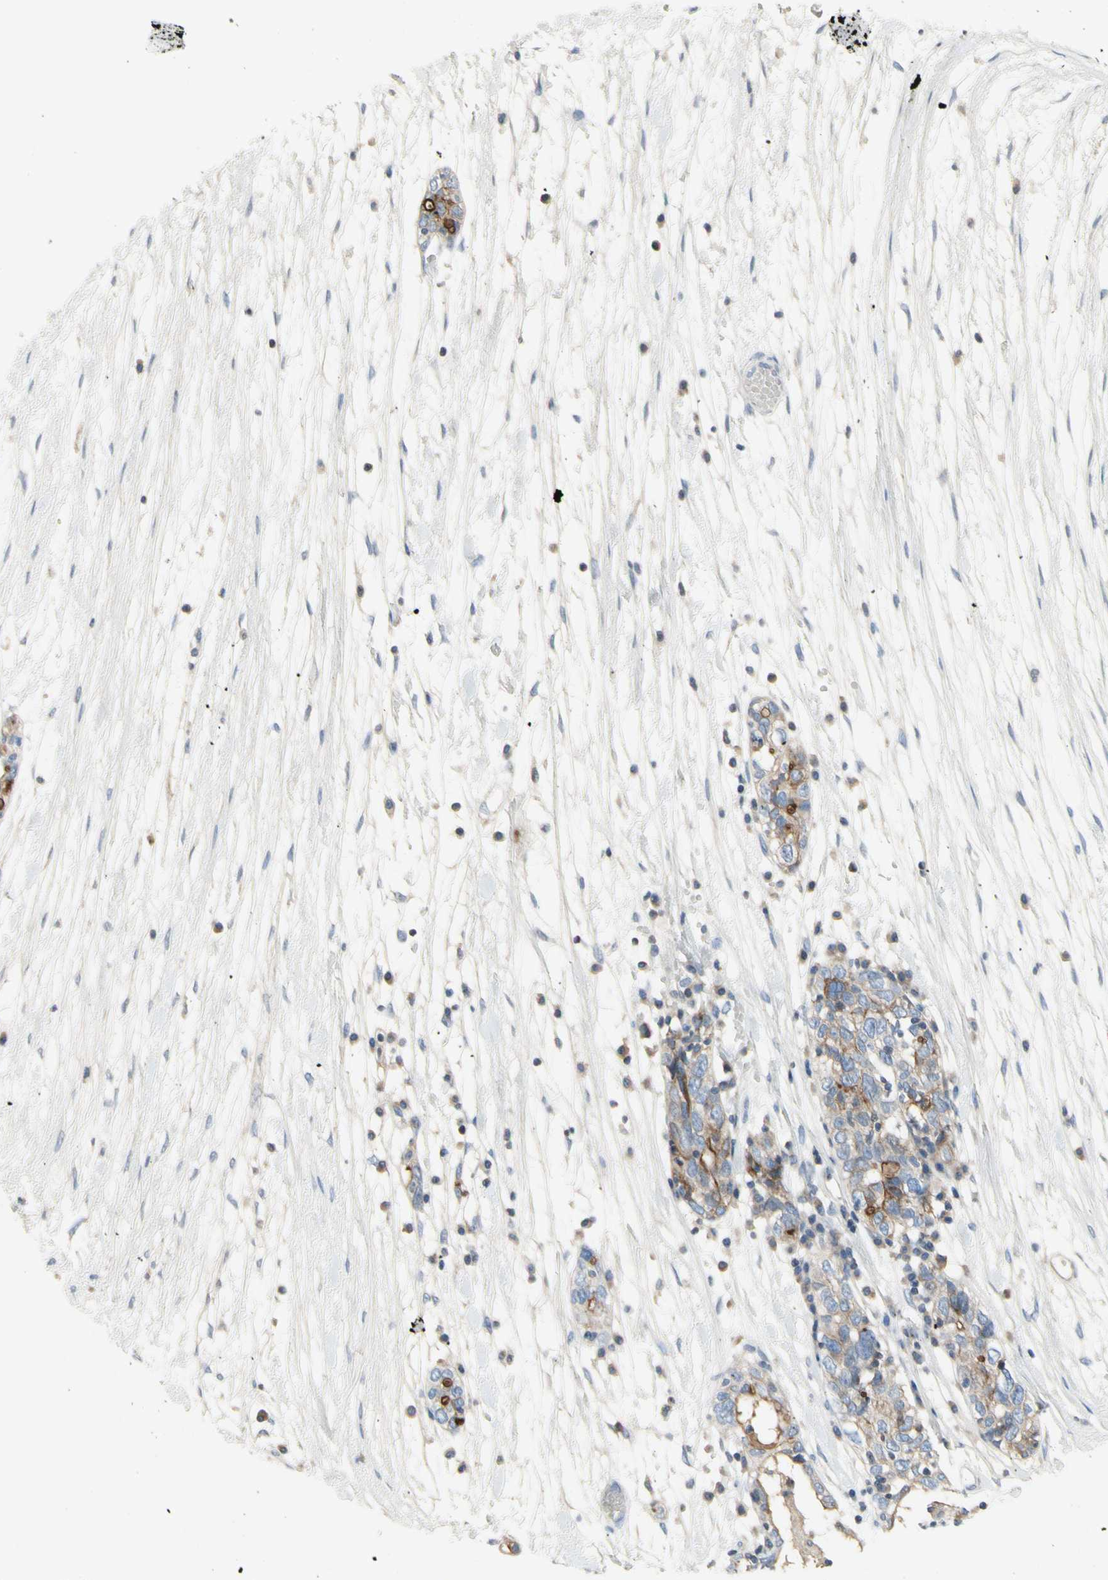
{"staining": {"intensity": "weak", "quantity": ">75%", "location": "cytoplasmic/membranous"}, "tissue": "ovarian cancer", "cell_type": "Tumor cells", "image_type": "cancer", "snomed": [{"axis": "morphology", "description": "Cystadenocarcinoma, serous, NOS"}, {"axis": "topography", "description": "Ovary"}], "caption": "The image shows staining of ovarian serous cystadenocarcinoma, revealing weak cytoplasmic/membranous protein positivity (brown color) within tumor cells.", "gene": "MUC1", "patient": {"sex": "female", "age": 71}}